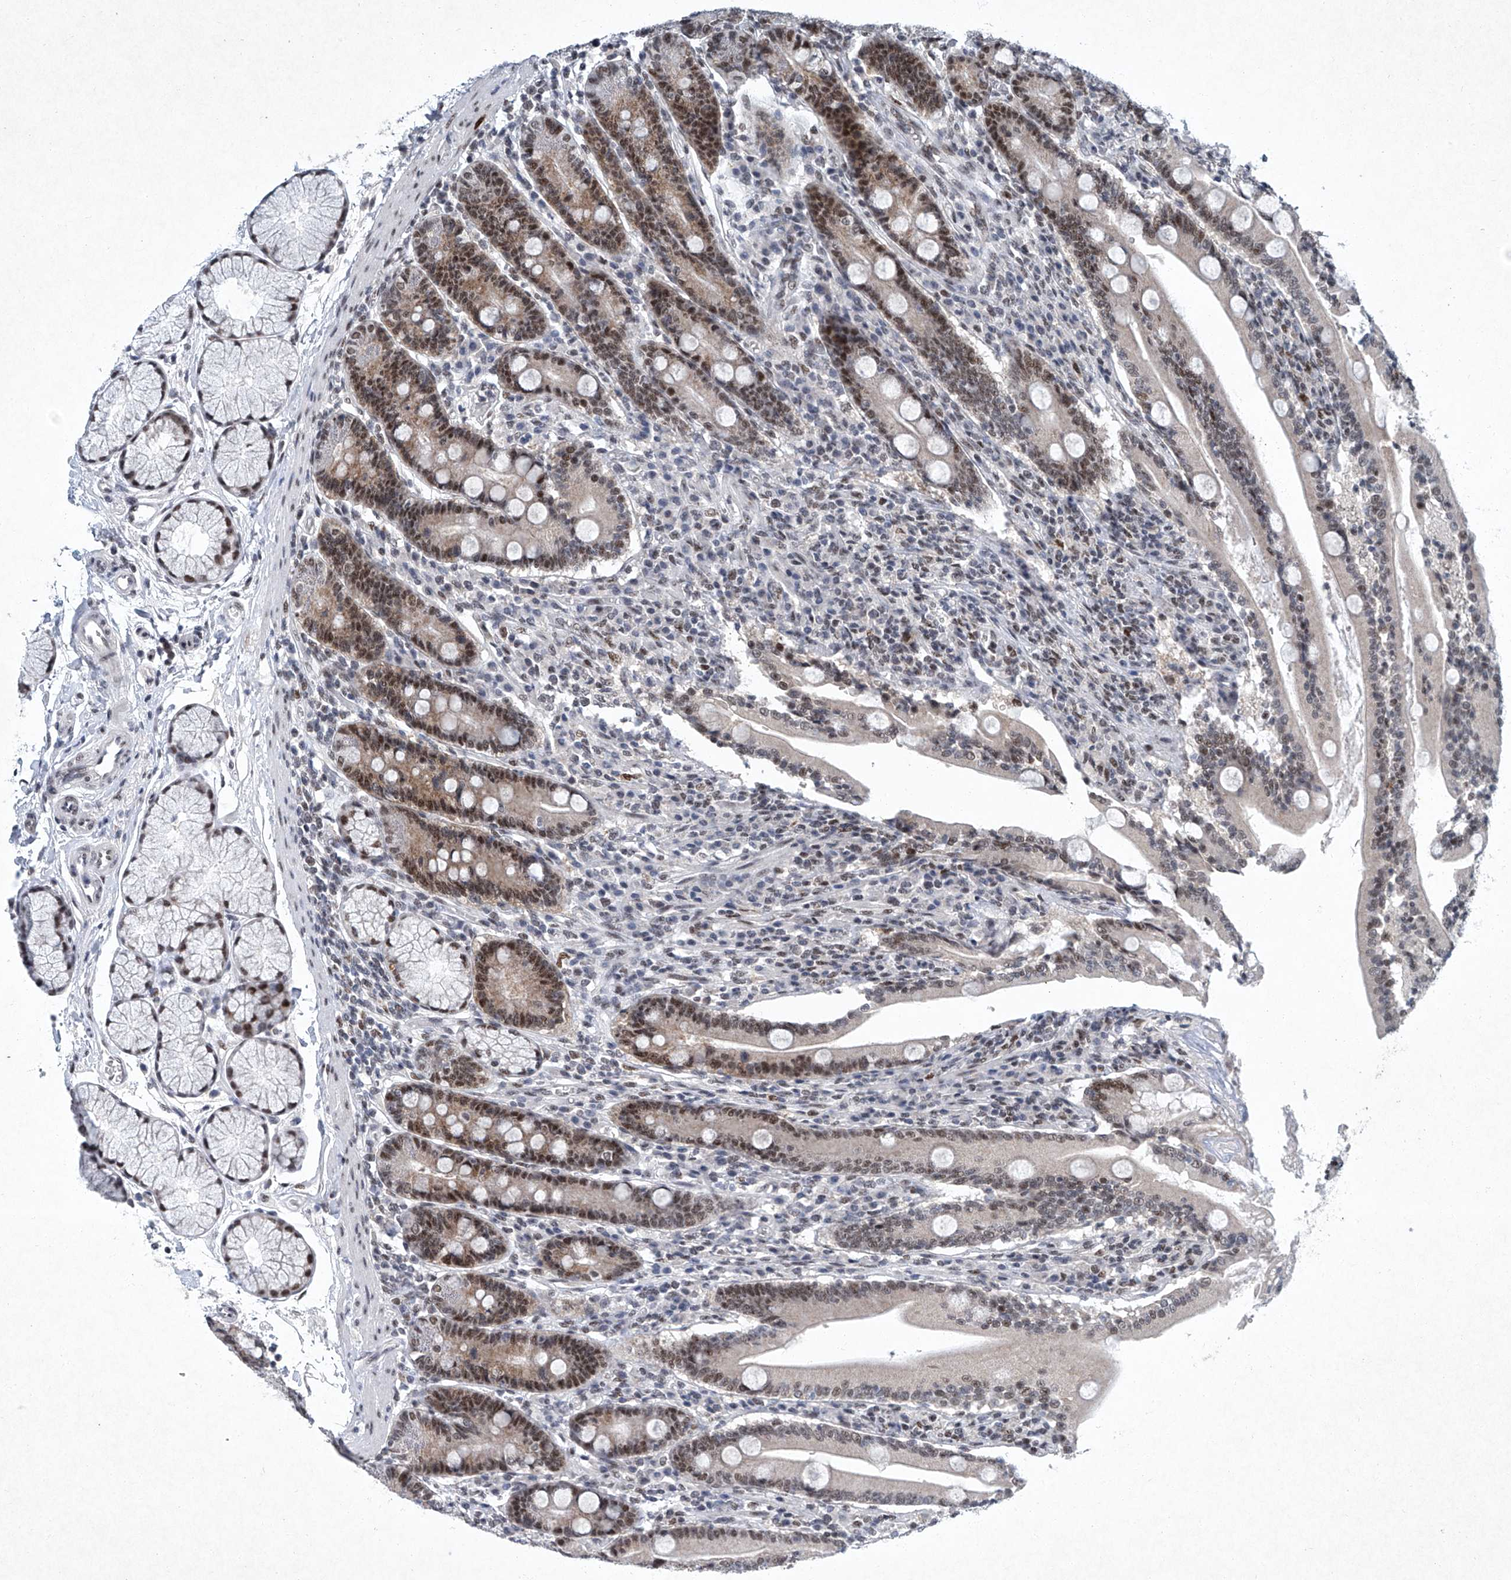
{"staining": {"intensity": "strong", "quantity": ">75%", "location": "cytoplasmic/membranous,nuclear"}, "tissue": "duodenum", "cell_type": "Glandular cells", "image_type": "normal", "snomed": [{"axis": "morphology", "description": "Normal tissue, NOS"}, {"axis": "topography", "description": "Duodenum"}], "caption": "Normal duodenum was stained to show a protein in brown. There is high levels of strong cytoplasmic/membranous,nuclear positivity in about >75% of glandular cells. (Brightfield microscopy of DAB IHC at high magnification).", "gene": "TFDP1", "patient": {"sex": "male", "age": 35}}